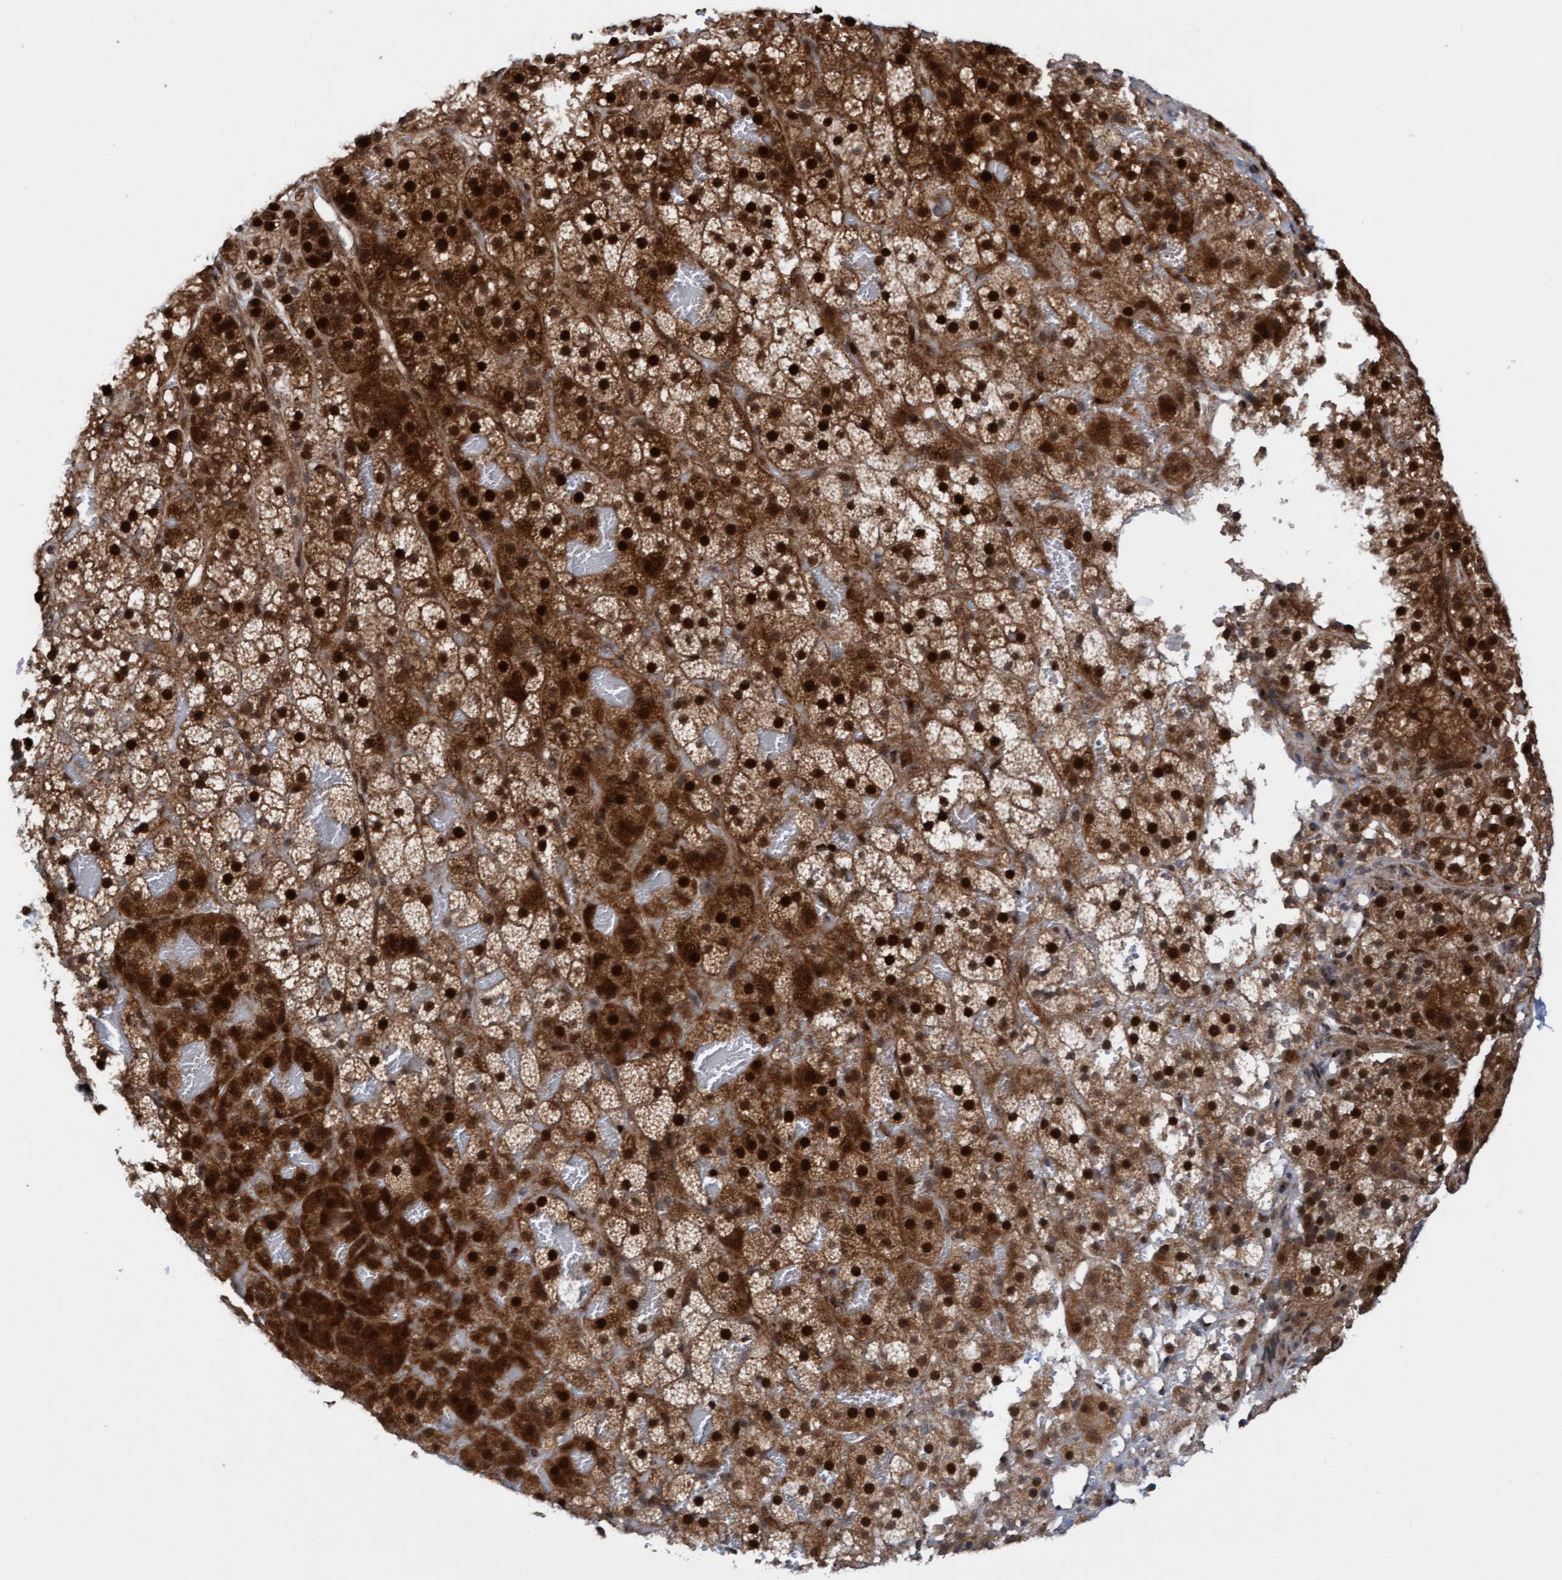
{"staining": {"intensity": "strong", "quantity": ">75%", "location": "cytoplasmic/membranous,nuclear"}, "tissue": "adrenal gland", "cell_type": "Glandular cells", "image_type": "normal", "snomed": [{"axis": "morphology", "description": "Normal tissue, NOS"}, {"axis": "topography", "description": "Adrenal gland"}], "caption": "Strong cytoplasmic/membranous,nuclear expression is appreciated in about >75% of glandular cells in normal adrenal gland.", "gene": "ITFG1", "patient": {"sex": "female", "age": 59}}